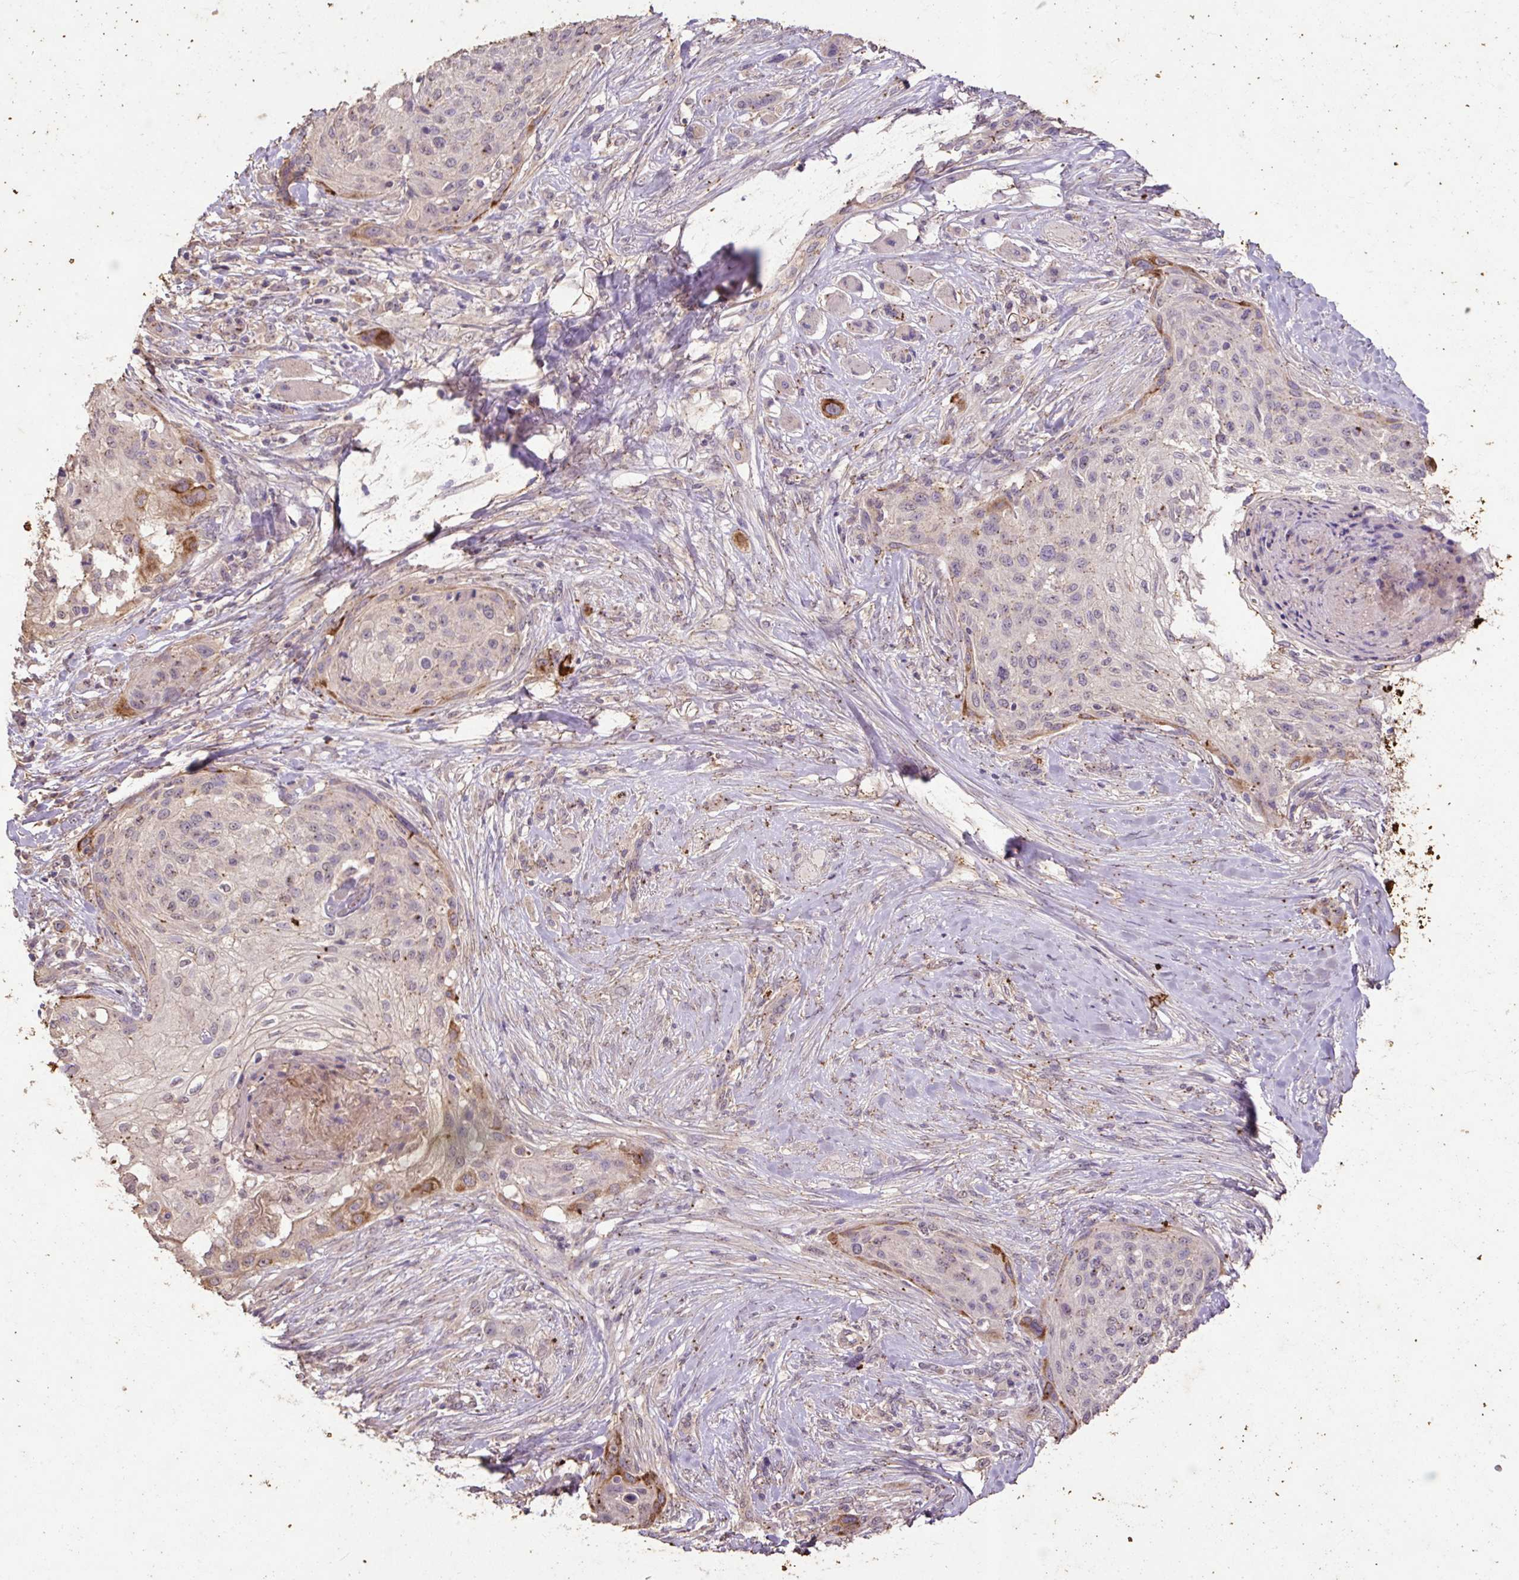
{"staining": {"intensity": "weak", "quantity": "<25%", "location": "cytoplasmic/membranous"}, "tissue": "skin cancer", "cell_type": "Tumor cells", "image_type": "cancer", "snomed": [{"axis": "morphology", "description": "Squamous cell carcinoma, NOS"}, {"axis": "topography", "description": "Skin"}], "caption": "High power microscopy image of an IHC image of squamous cell carcinoma (skin), revealing no significant staining in tumor cells.", "gene": "LRTM2", "patient": {"sex": "female", "age": 87}}